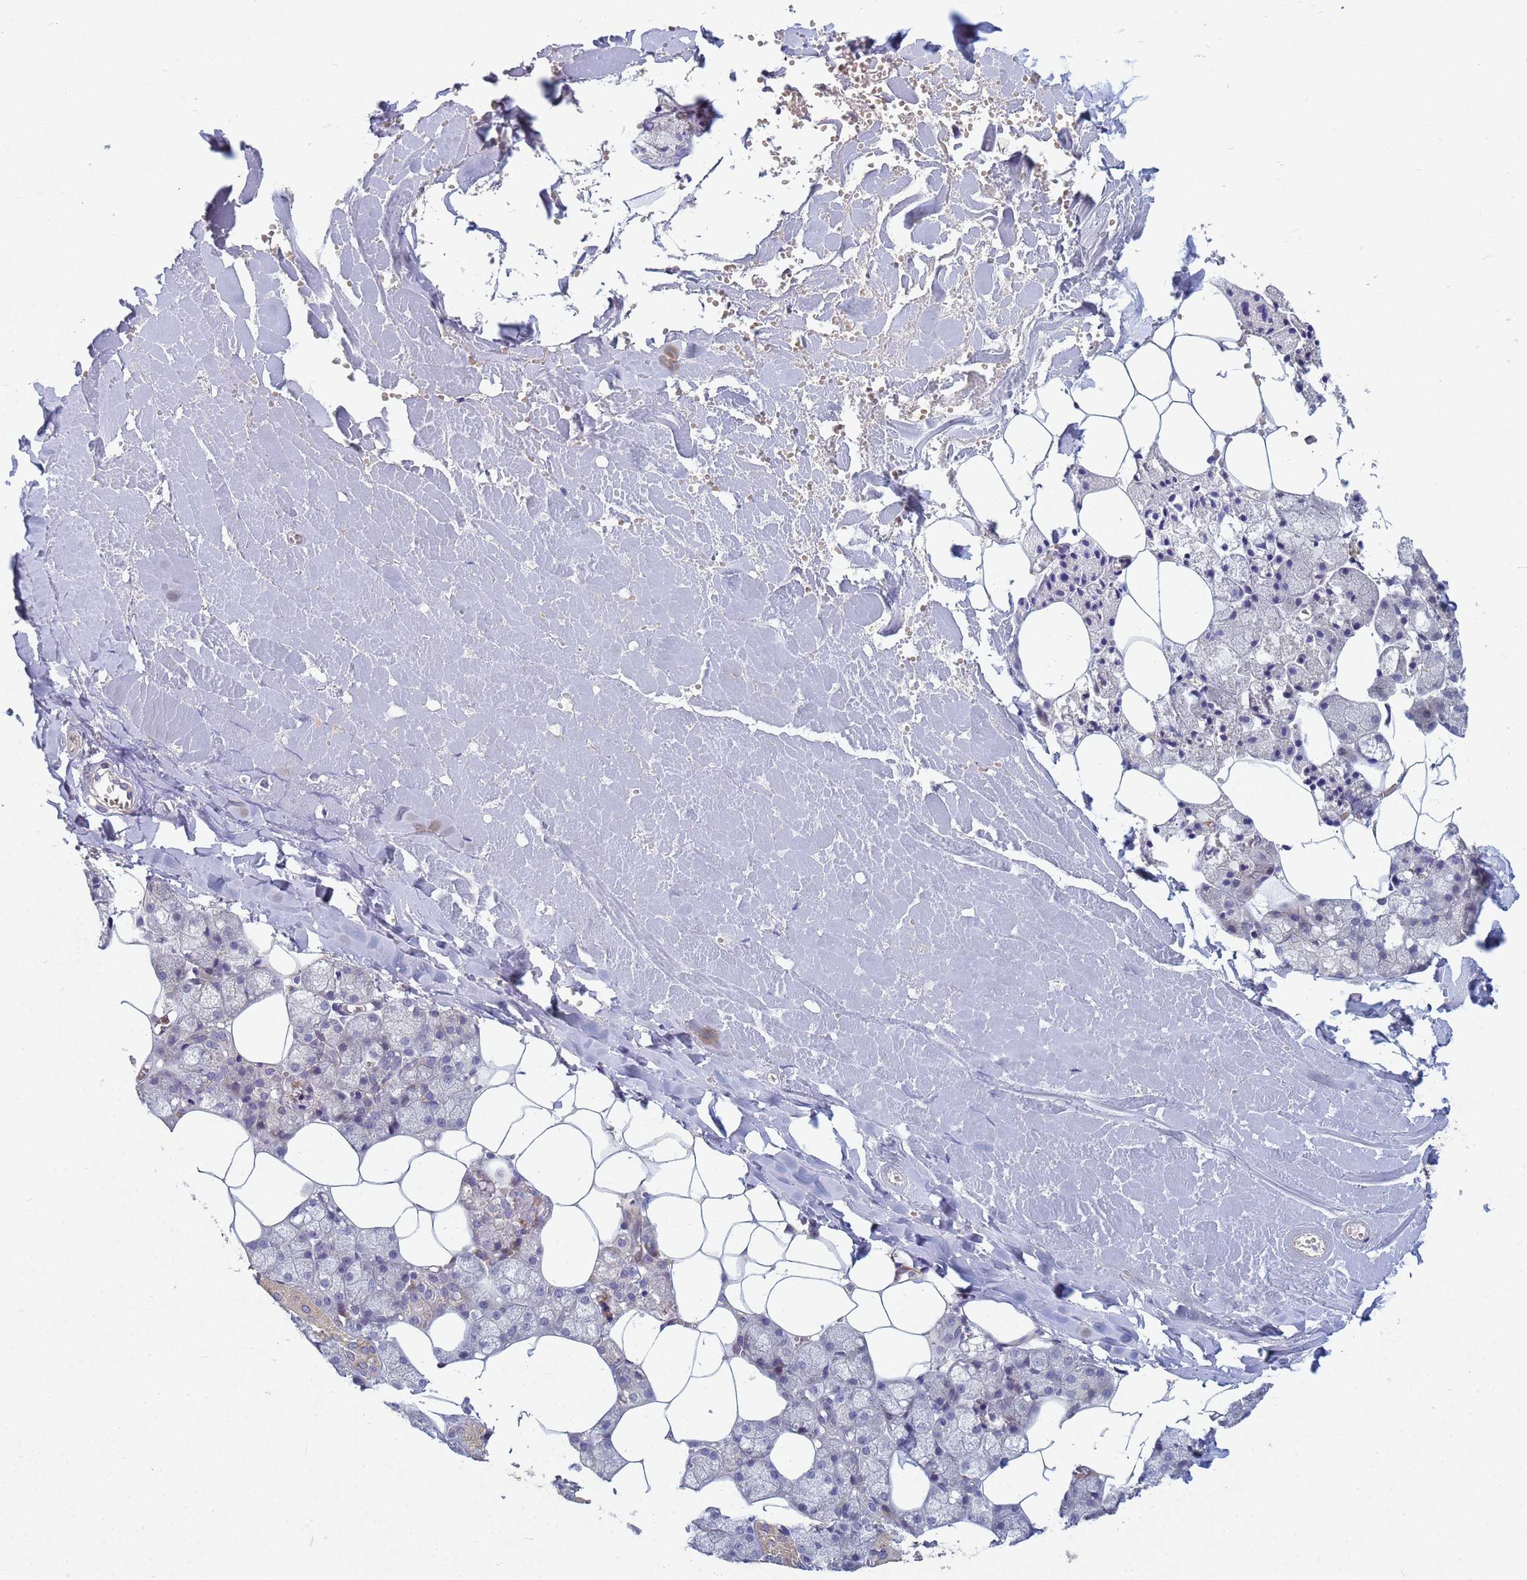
{"staining": {"intensity": "moderate", "quantity": "<25%", "location": "cytoplasmic/membranous"}, "tissue": "salivary gland", "cell_type": "Glandular cells", "image_type": "normal", "snomed": [{"axis": "morphology", "description": "Normal tissue, NOS"}, {"axis": "topography", "description": "Salivary gland"}], "caption": "Immunohistochemical staining of normal human salivary gland demonstrates moderate cytoplasmic/membranous protein positivity in approximately <25% of glandular cells.", "gene": "TNPO2", "patient": {"sex": "male", "age": 62}}